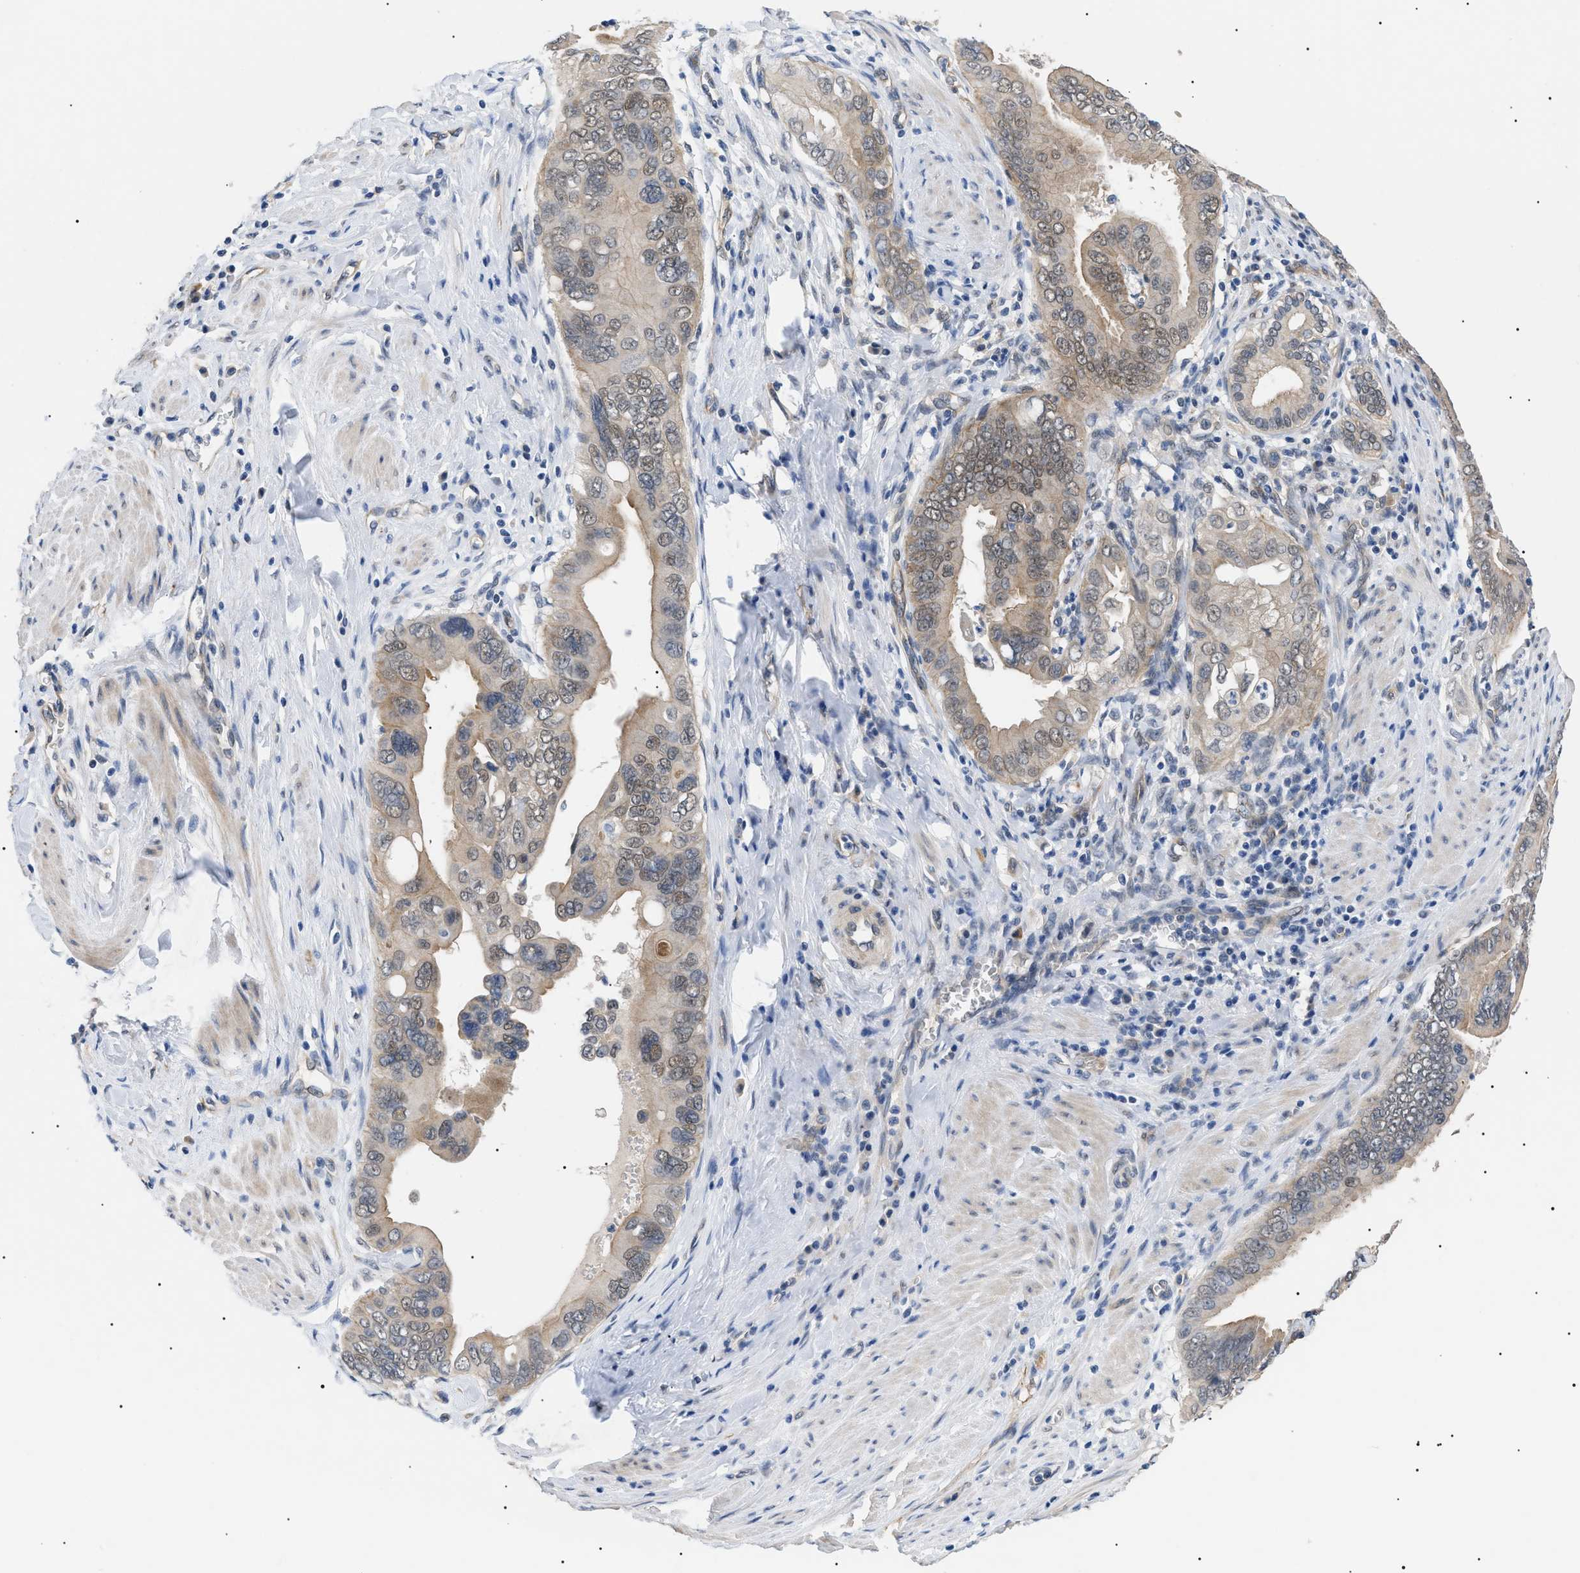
{"staining": {"intensity": "weak", "quantity": "25%-75%", "location": "cytoplasmic/membranous,nuclear"}, "tissue": "pancreatic cancer", "cell_type": "Tumor cells", "image_type": "cancer", "snomed": [{"axis": "morphology", "description": "Normal tissue, NOS"}, {"axis": "topography", "description": "Lymph node"}], "caption": "IHC of pancreatic cancer exhibits low levels of weak cytoplasmic/membranous and nuclear expression in about 25%-75% of tumor cells. The protein is shown in brown color, while the nuclei are stained blue.", "gene": "CRCP", "patient": {"sex": "male", "age": 50}}